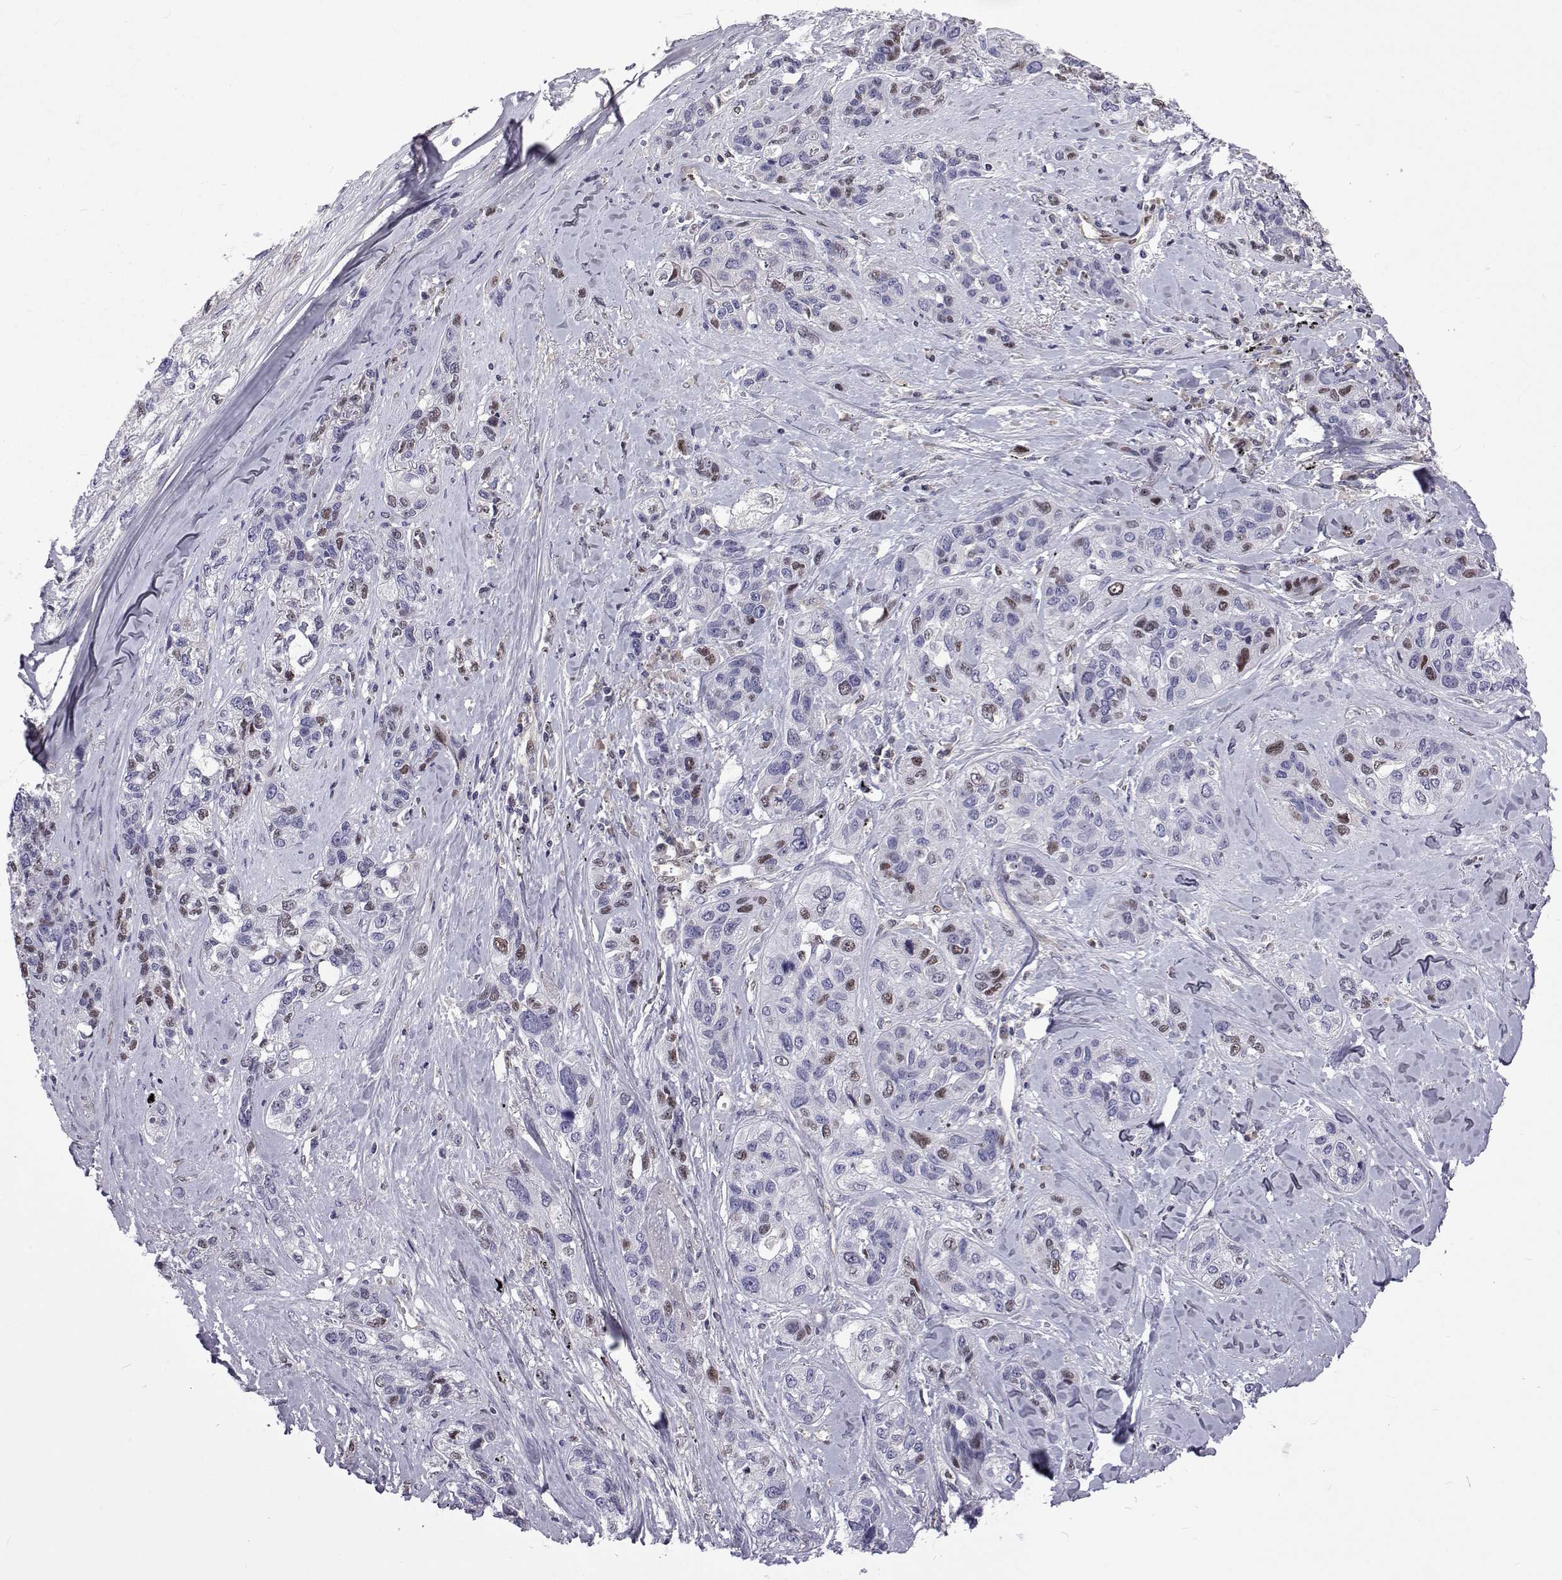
{"staining": {"intensity": "moderate", "quantity": "<25%", "location": "nuclear"}, "tissue": "lung cancer", "cell_type": "Tumor cells", "image_type": "cancer", "snomed": [{"axis": "morphology", "description": "Squamous cell carcinoma, NOS"}, {"axis": "topography", "description": "Lung"}], "caption": "Immunohistochemistry (IHC) of human lung cancer reveals low levels of moderate nuclear positivity in about <25% of tumor cells.", "gene": "TCF15", "patient": {"sex": "female", "age": 70}}